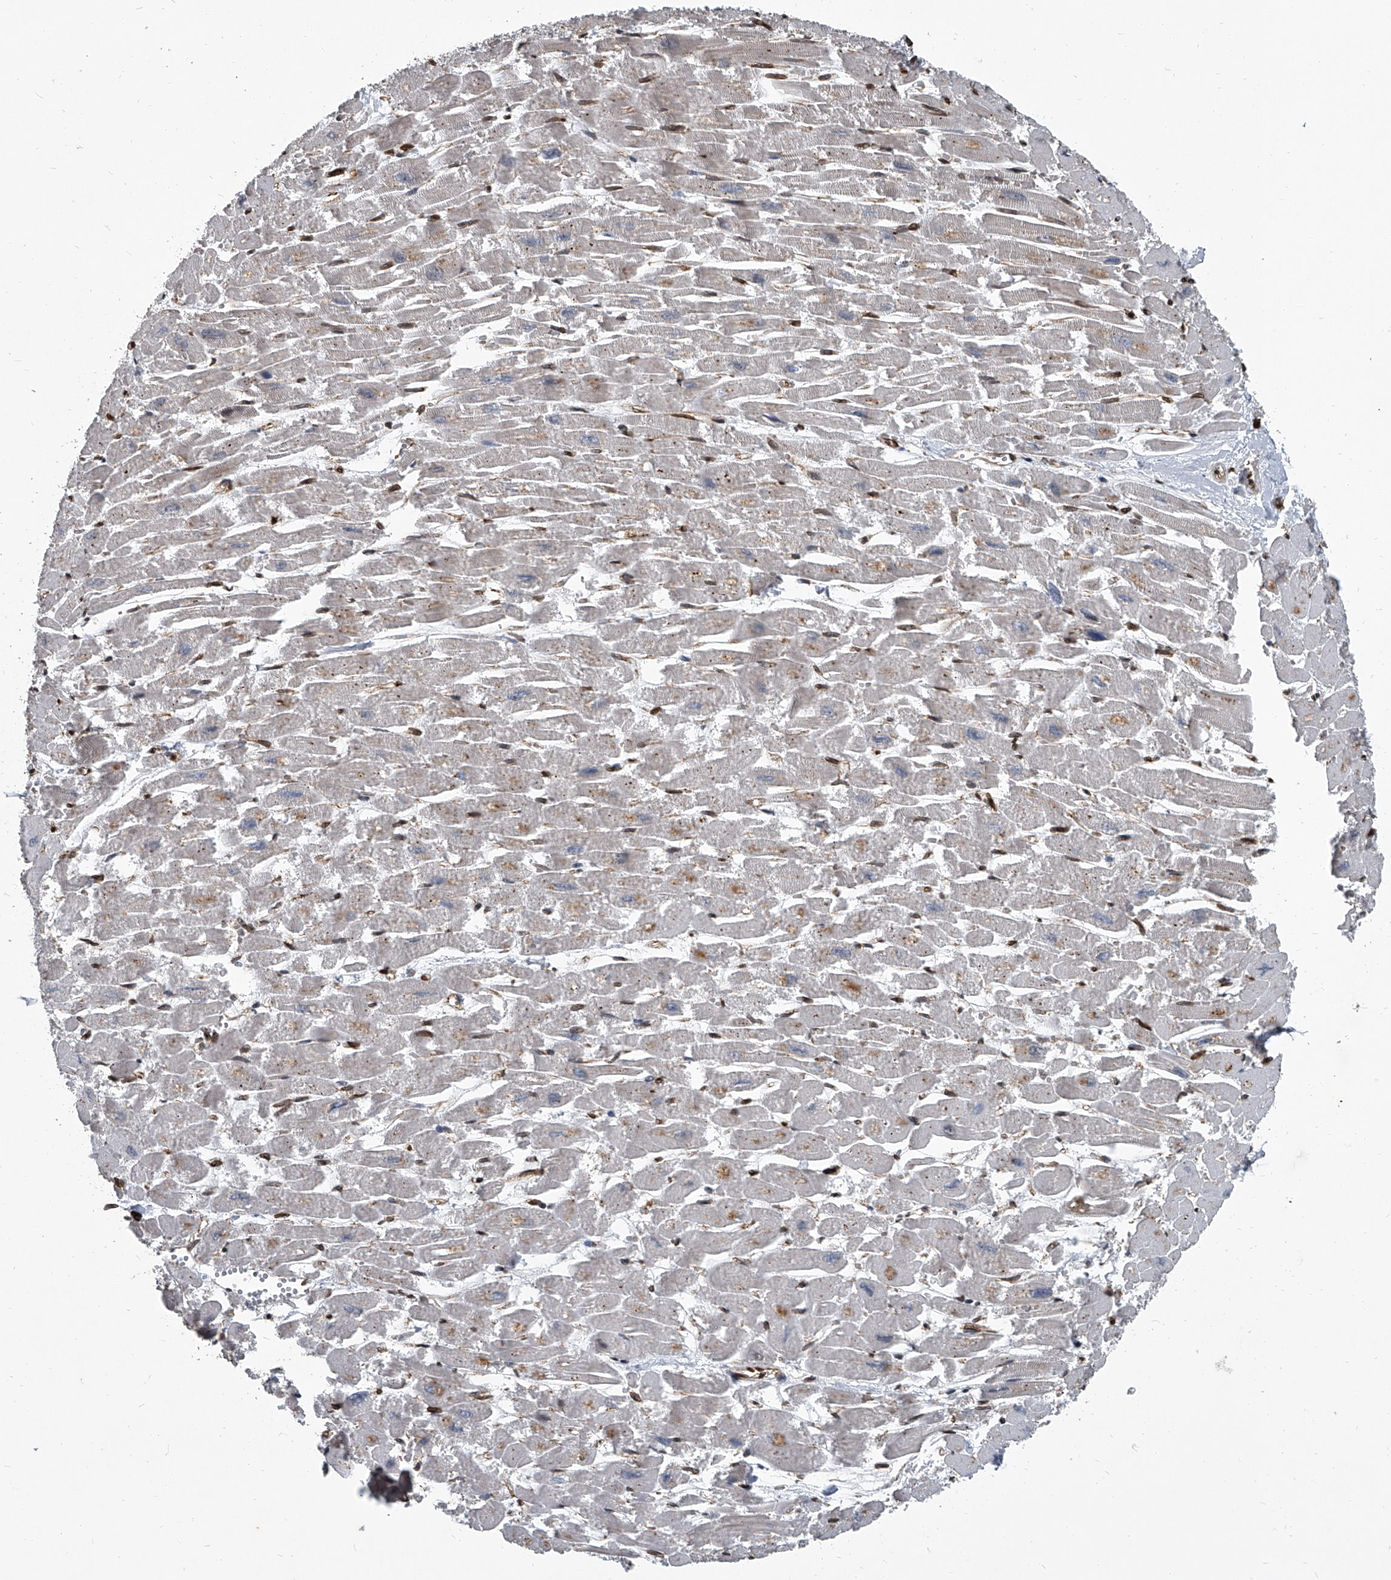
{"staining": {"intensity": "weak", "quantity": "<25%", "location": "cytoplasmic/membranous"}, "tissue": "heart muscle", "cell_type": "Cardiomyocytes", "image_type": "normal", "snomed": [{"axis": "morphology", "description": "Normal tissue, NOS"}, {"axis": "topography", "description": "Heart"}], "caption": "A high-resolution histopathology image shows immunohistochemistry (IHC) staining of unremarkable heart muscle, which exhibits no significant positivity in cardiomyocytes.", "gene": "PHF20", "patient": {"sex": "male", "age": 54}}